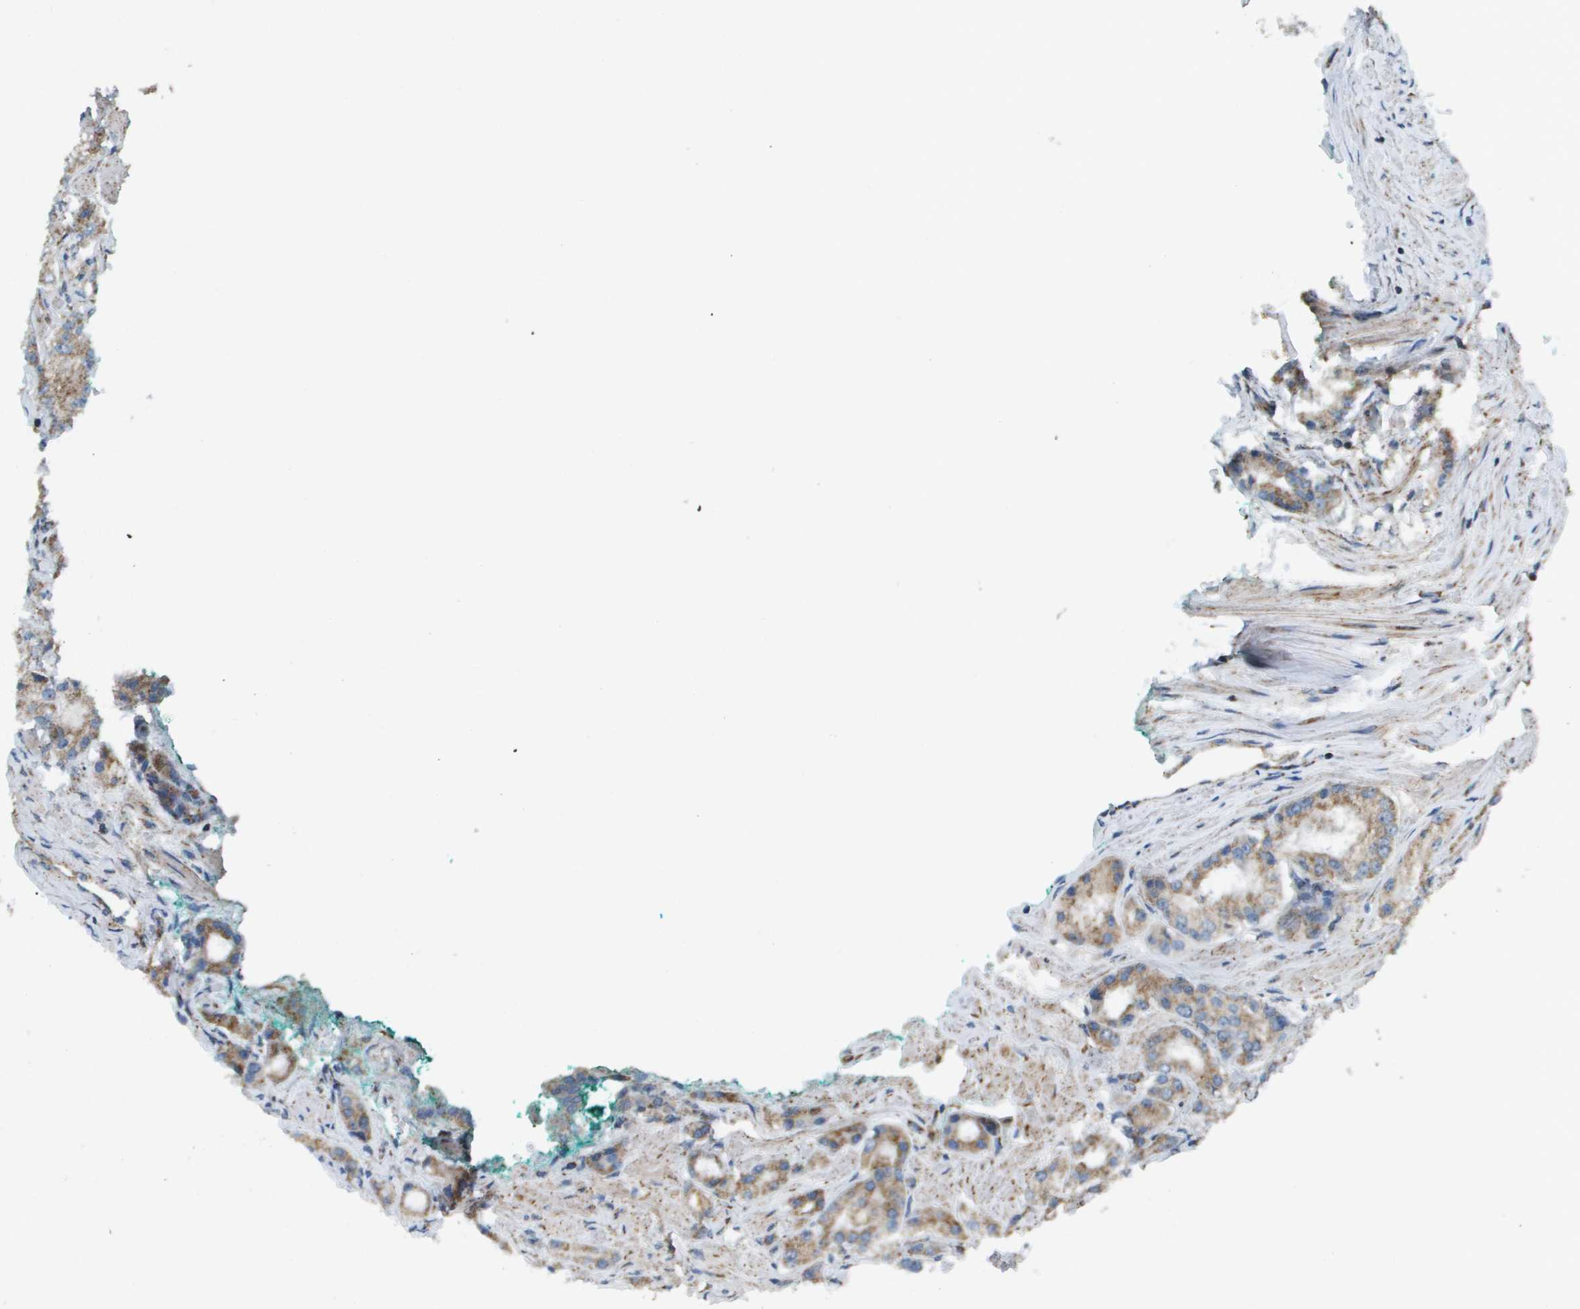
{"staining": {"intensity": "moderate", "quantity": ">75%", "location": "cytoplasmic/membranous"}, "tissue": "prostate cancer", "cell_type": "Tumor cells", "image_type": "cancer", "snomed": [{"axis": "morphology", "description": "Adenocarcinoma, Low grade"}, {"axis": "topography", "description": "Prostate"}], "caption": "Brown immunohistochemical staining in prostate cancer reveals moderate cytoplasmic/membranous positivity in about >75% of tumor cells. The protein of interest is shown in brown color, while the nuclei are stained blue.", "gene": "NRK", "patient": {"sex": "male", "age": 63}}